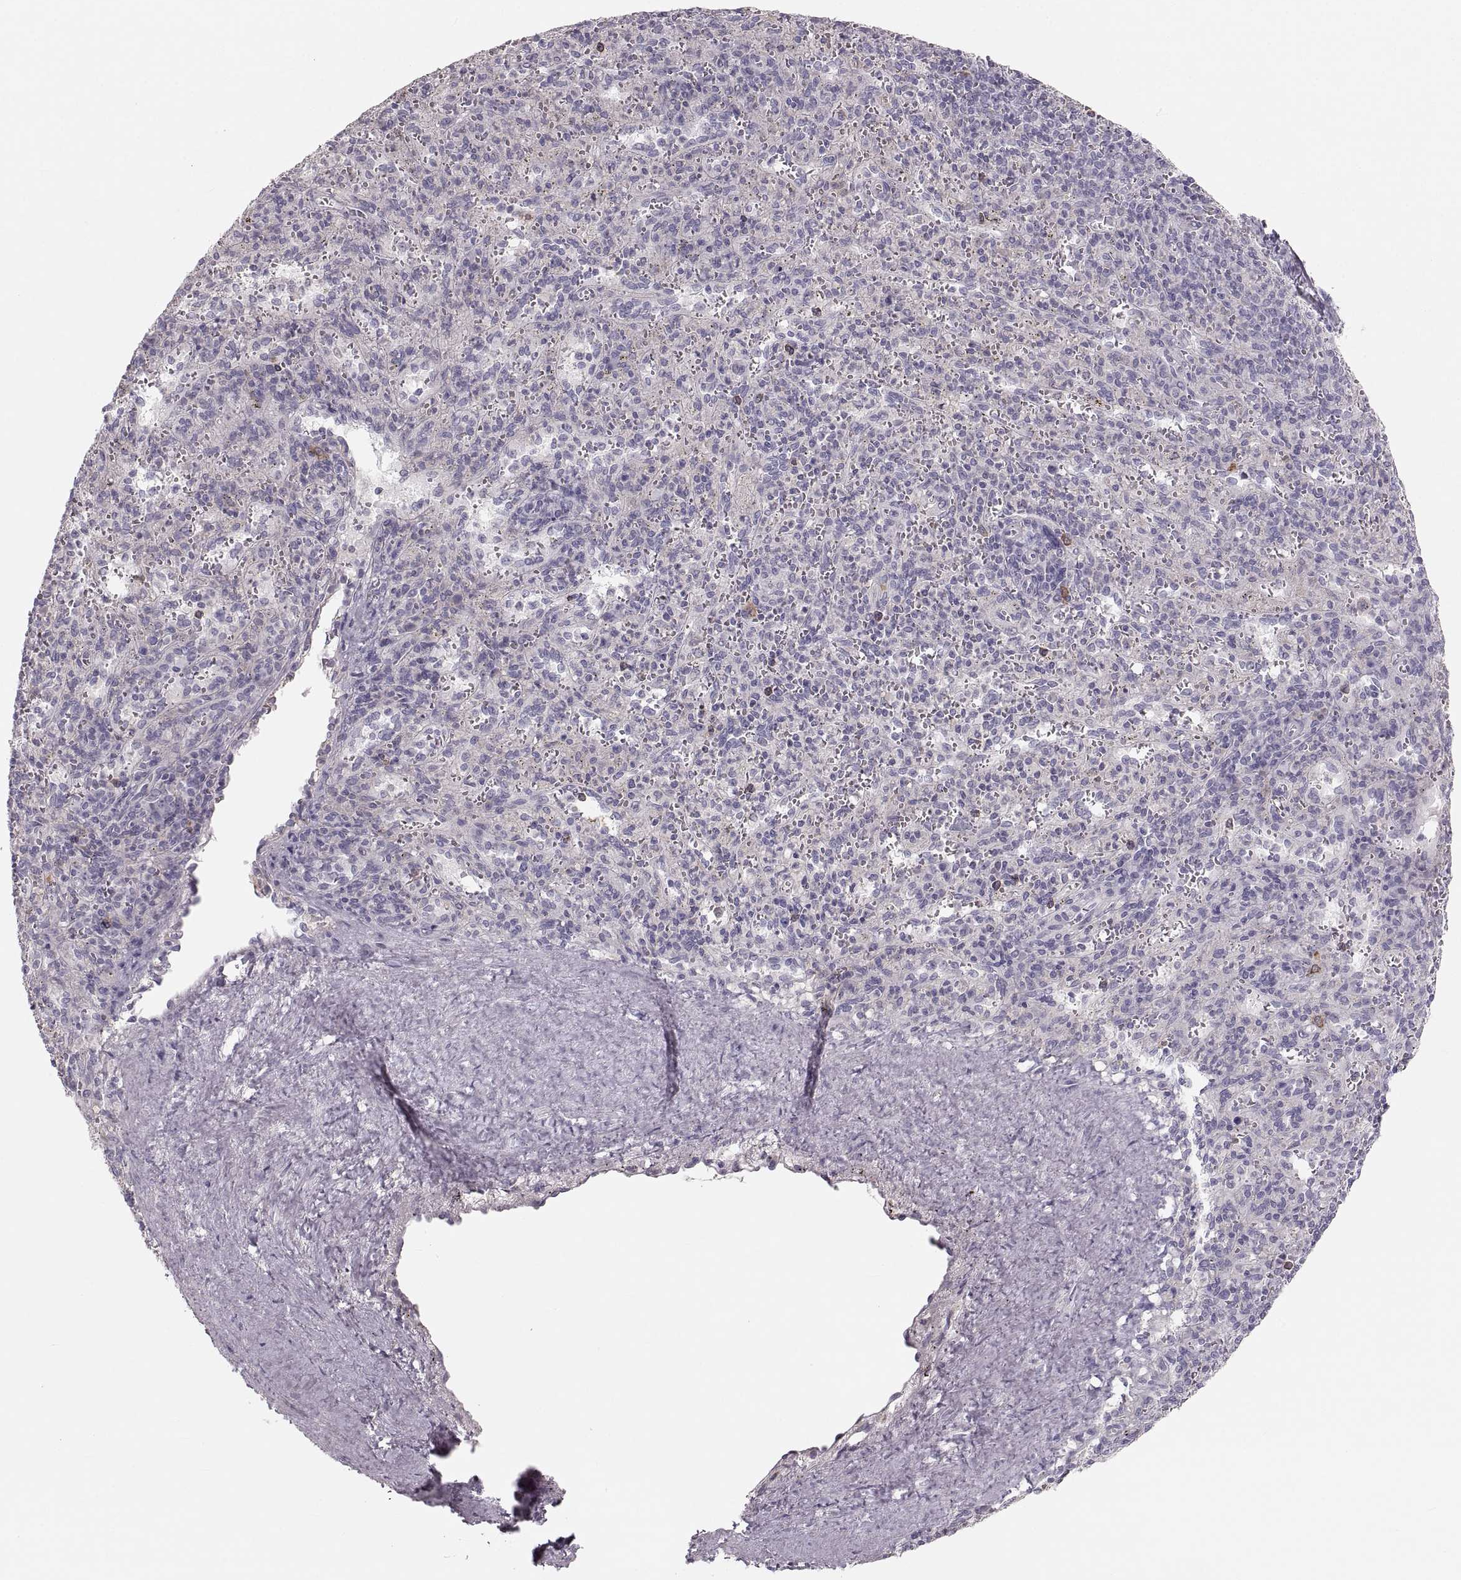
{"staining": {"intensity": "negative", "quantity": "none", "location": "none"}, "tissue": "spleen", "cell_type": "Cells in red pulp", "image_type": "normal", "snomed": [{"axis": "morphology", "description": "Normal tissue, NOS"}, {"axis": "topography", "description": "Spleen"}], "caption": "The immunohistochemistry histopathology image has no significant staining in cells in red pulp of spleen.", "gene": "RUNDC3A", "patient": {"sex": "male", "age": 57}}